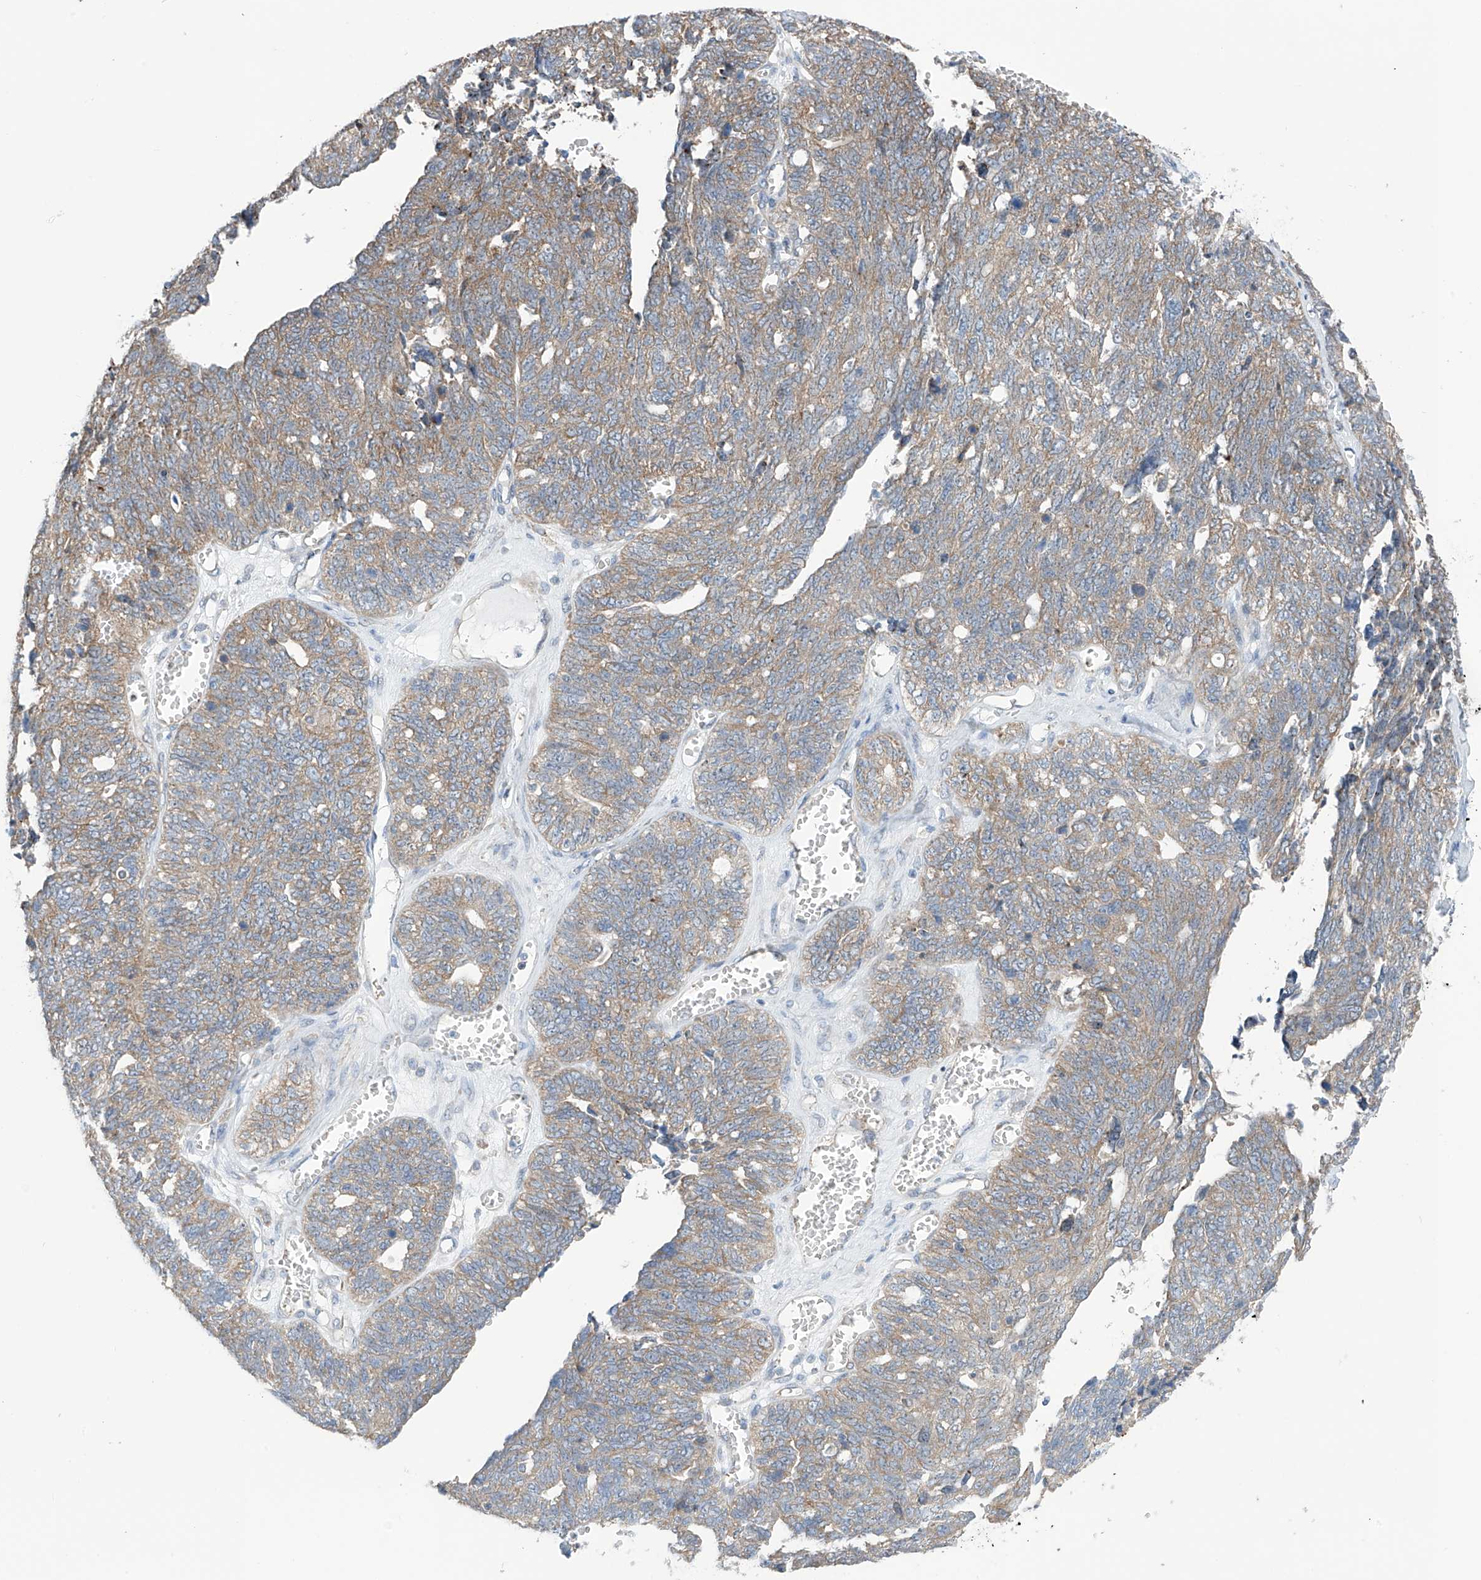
{"staining": {"intensity": "moderate", "quantity": ">75%", "location": "cytoplasmic/membranous"}, "tissue": "ovarian cancer", "cell_type": "Tumor cells", "image_type": "cancer", "snomed": [{"axis": "morphology", "description": "Cystadenocarcinoma, serous, NOS"}, {"axis": "topography", "description": "Ovary"}], "caption": "The histopathology image exhibits staining of ovarian cancer (serous cystadenocarcinoma), revealing moderate cytoplasmic/membranous protein staining (brown color) within tumor cells.", "gene": "REC8", "patient": {"sex": "female", "age": 79}}